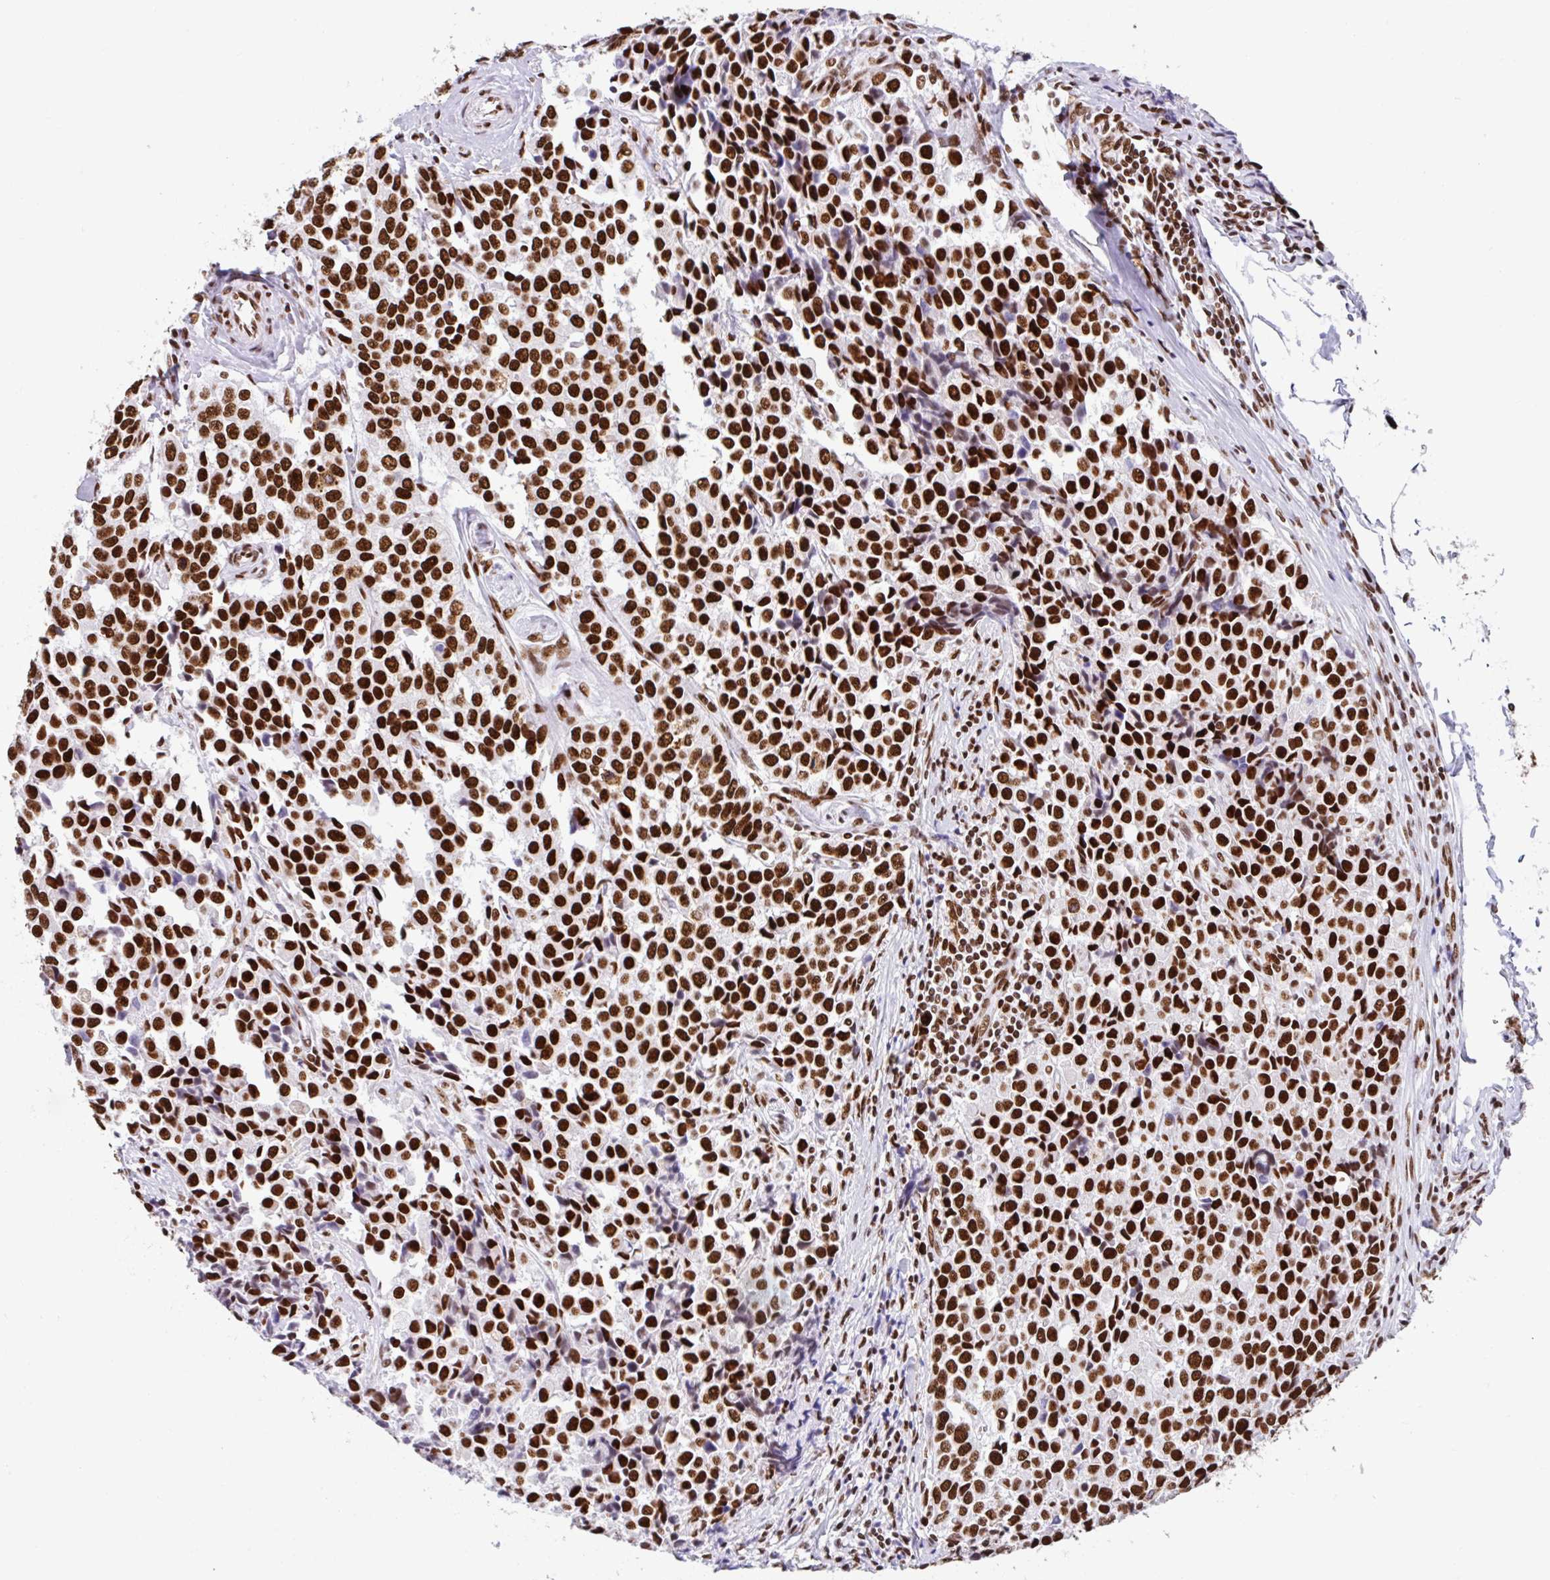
{"staining": {"intensity": "strong", "quantity": ">75%", "location": "nuclear"}, "tissue": "breast cancer", "cell_type": "Tumor cells", "image_type": "cancer", "snomed": [{"axis": "morphology", "description": "Duct carcinoma"}, {"axis": "topography", "description": "Breast"}], "caption": "Breast cancer (intraductal carcinoma) stained for a protein shows strong nuclear positivity in tumor cells.", "gene": "KHDRBS1", "patient": {"sex": "female", "age": 80}}